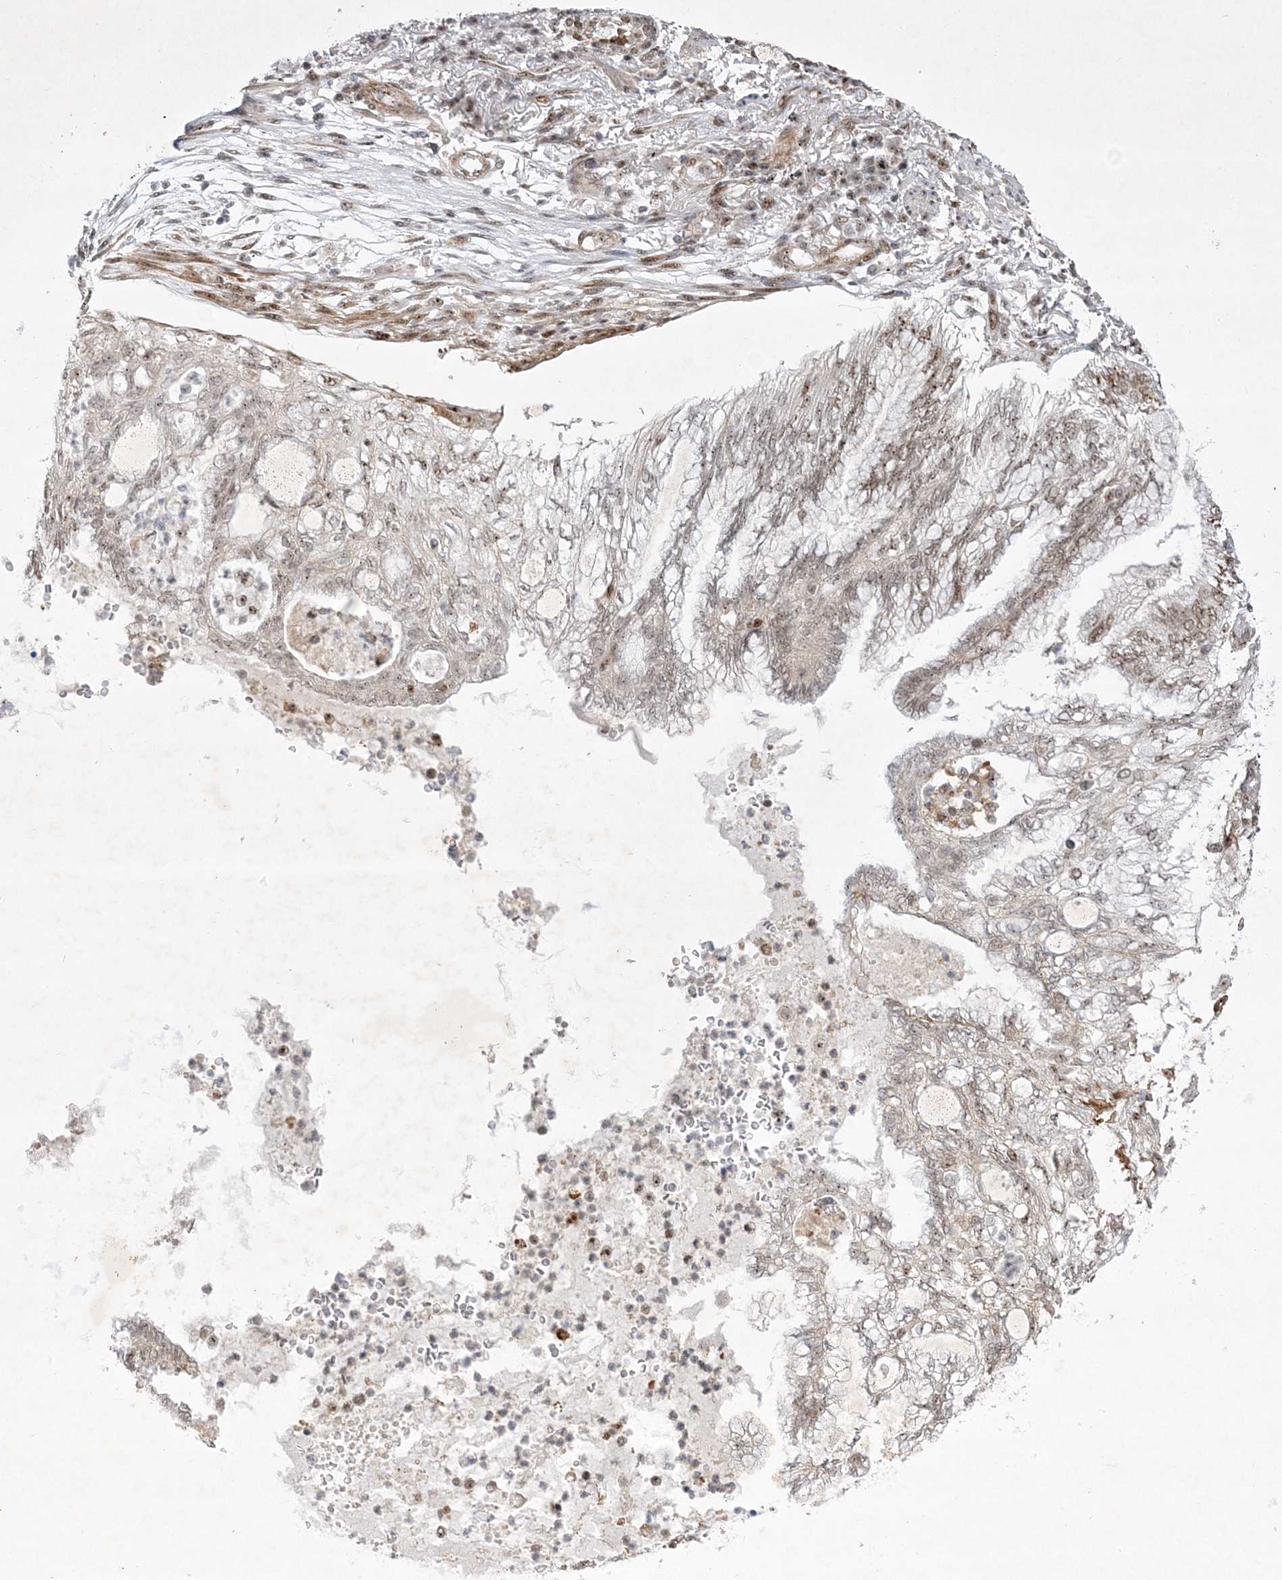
{"staining": {"intensity": "moderate", "quantity": "25%-75%", "location": "nuclear"}, "tissue": "lung cancer", "cell_type": "Tumor cells", "image_type": "cancer", "snomed": [{"axis": "morphology", "description": "Adenocarcinoma, NOS"}, {"axis": "topography", "description": "Lung"}], "caption": "Human lung adenocarcinoma stained for a protein (brown) shows moderate nuclear positive positivity in approximately 25%-75% of tumor cells.", "gene": "NPM3", "patient": {"sex": "female", "age": 70}}